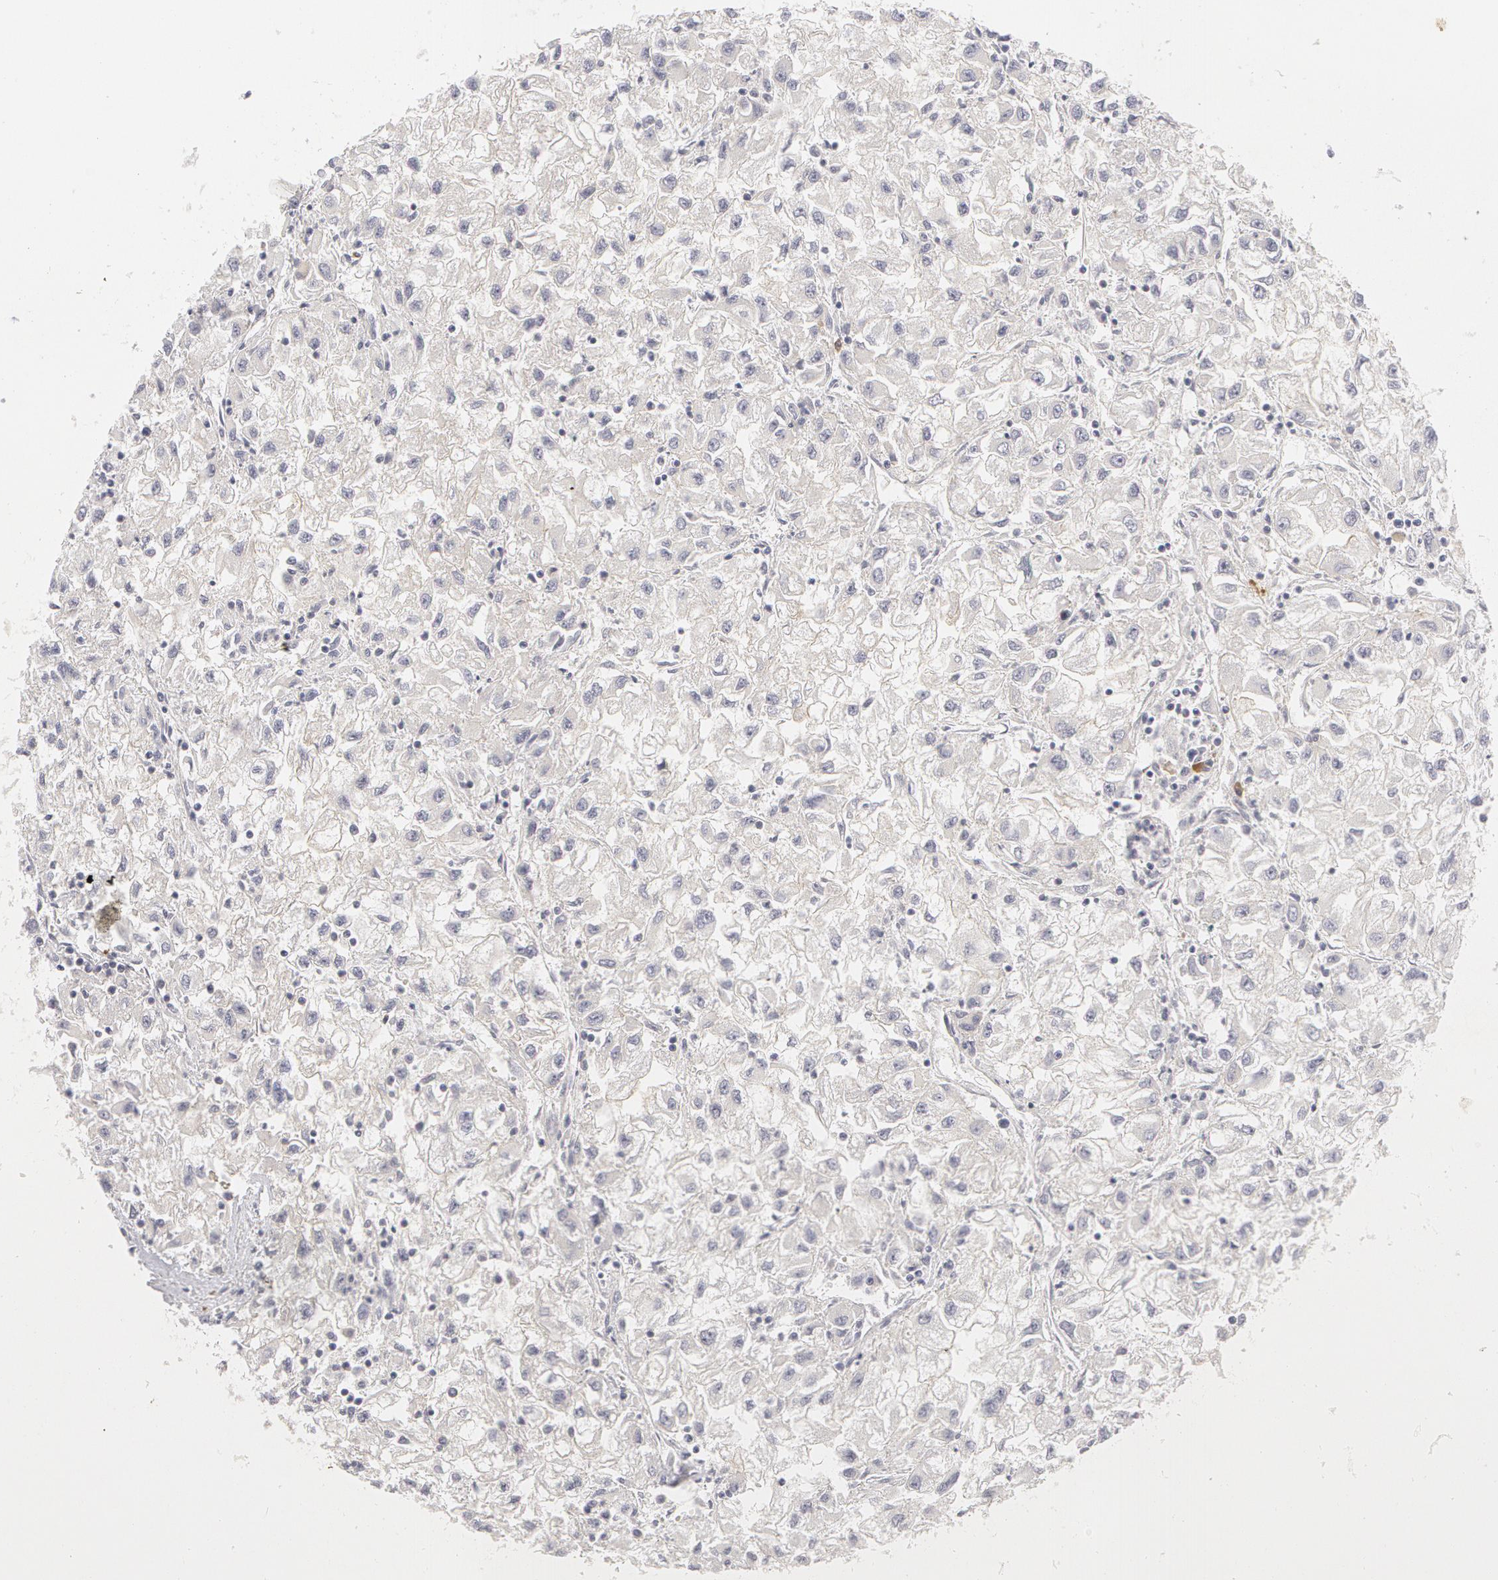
{"staining": {"intensity": "negative", "quantity": "none", "location": "none"}, "tissue": "renal cancer", "cell_type": "Tumor cells", "image_type": "cancer", "snomed": [{"axis": "morphology", "description": "Adenocarcinoma, NOS"}, {"axis": "topography", "description": "Kidney"}], "caption": "Renal adenocarcinoma was stained to show a protein in brown. There is no significant staining in tumor cells.", "gene": "ABCB1", "patient": {"sex": "male", "age": 59}}